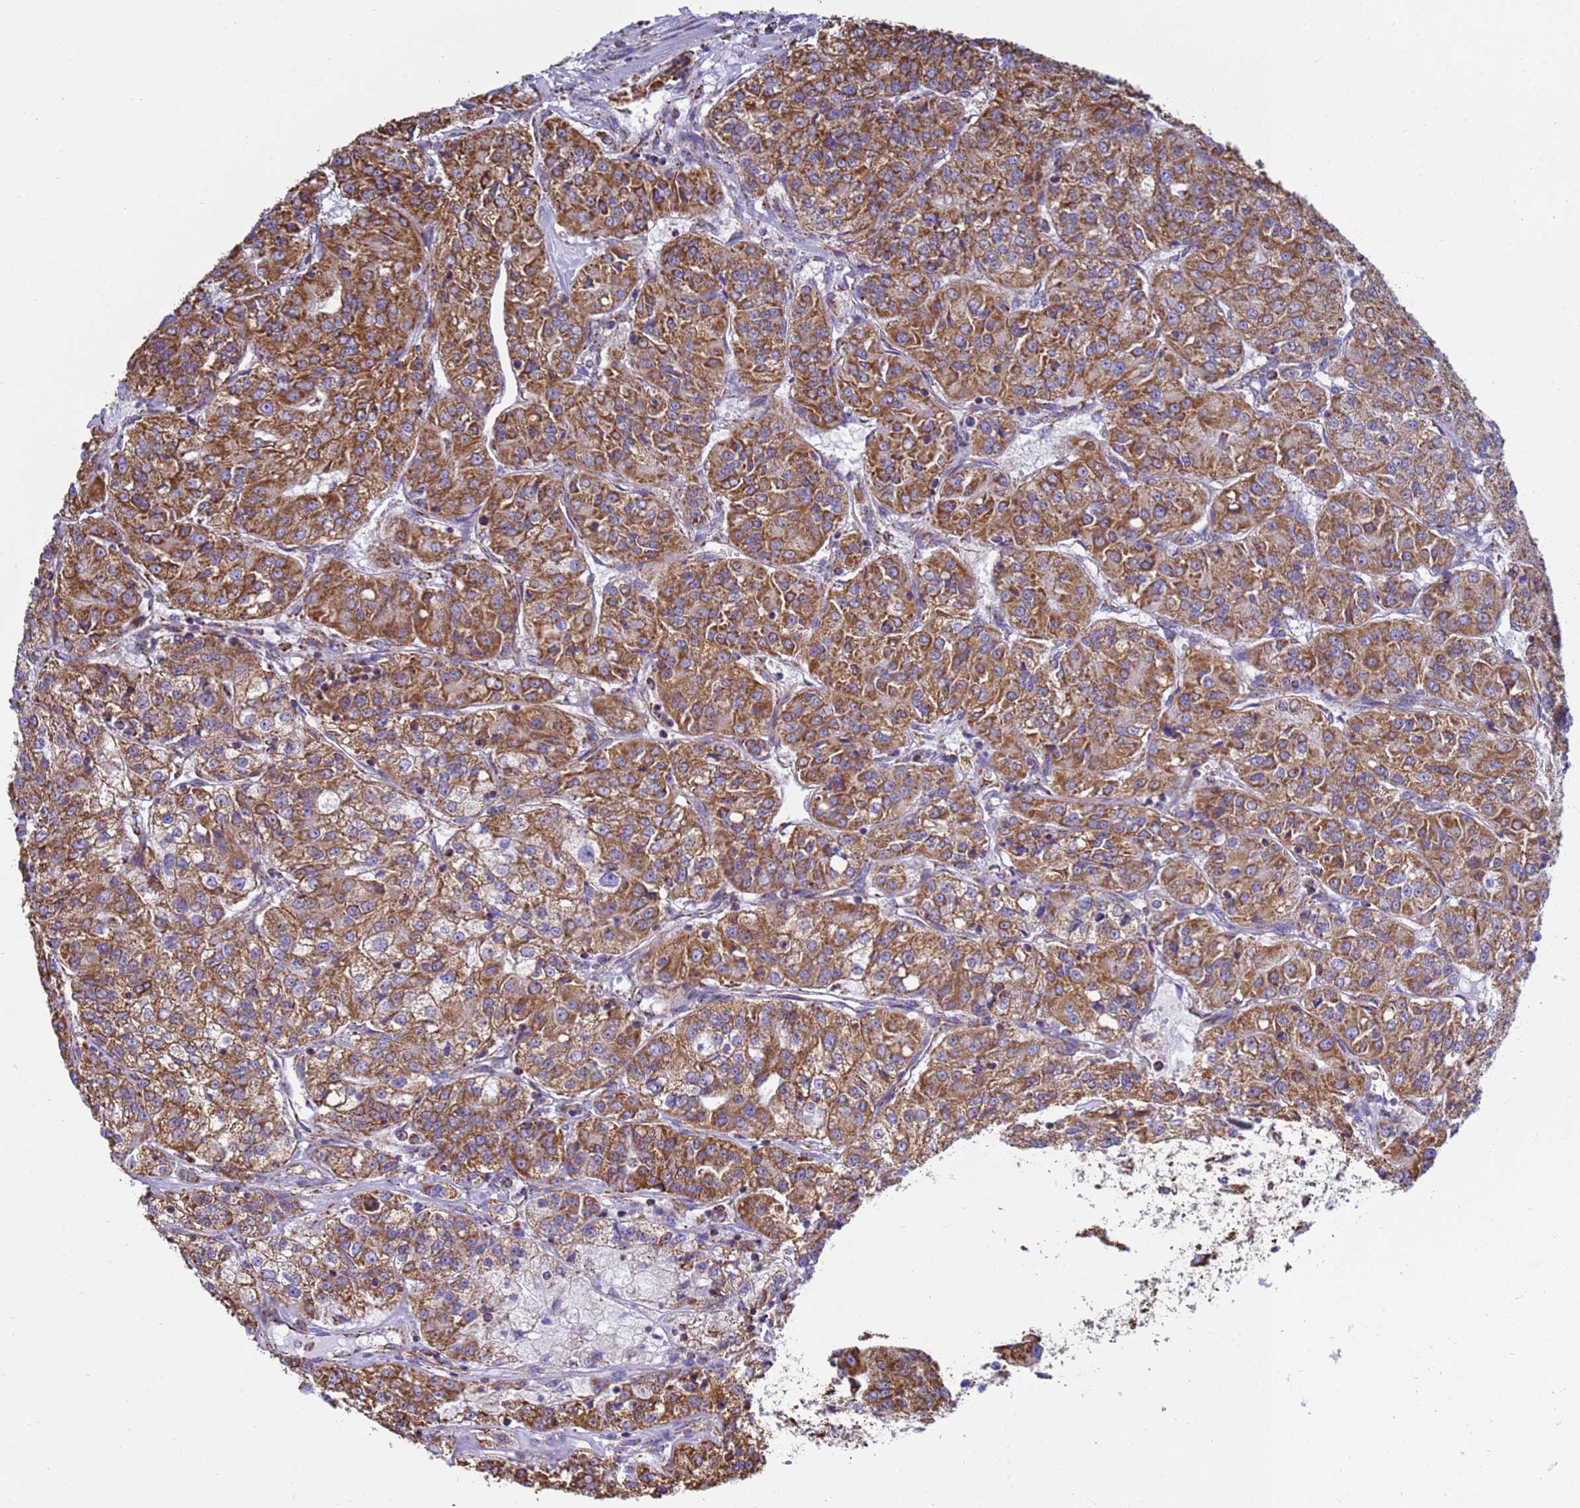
{"staining": {"intensity": "strong", "quantity": ">75%", "location": "cytoplasmic/membranous"}, "tissue": "renal cancer", "cell_type": "Tumor cells", "image_type": "cancer", "snomed": [{"axis": "morphology", "description": "Adenocarcinoma, NOS"}, {"axis": "topography", "description": "Kidney"}], "caption": "Tumor cells display strong cytoplasmic/membranous staining in about >75% of cells in renal cancer.", "gene": "COQ4", "patient": {"sex": "female", "age": 63}}